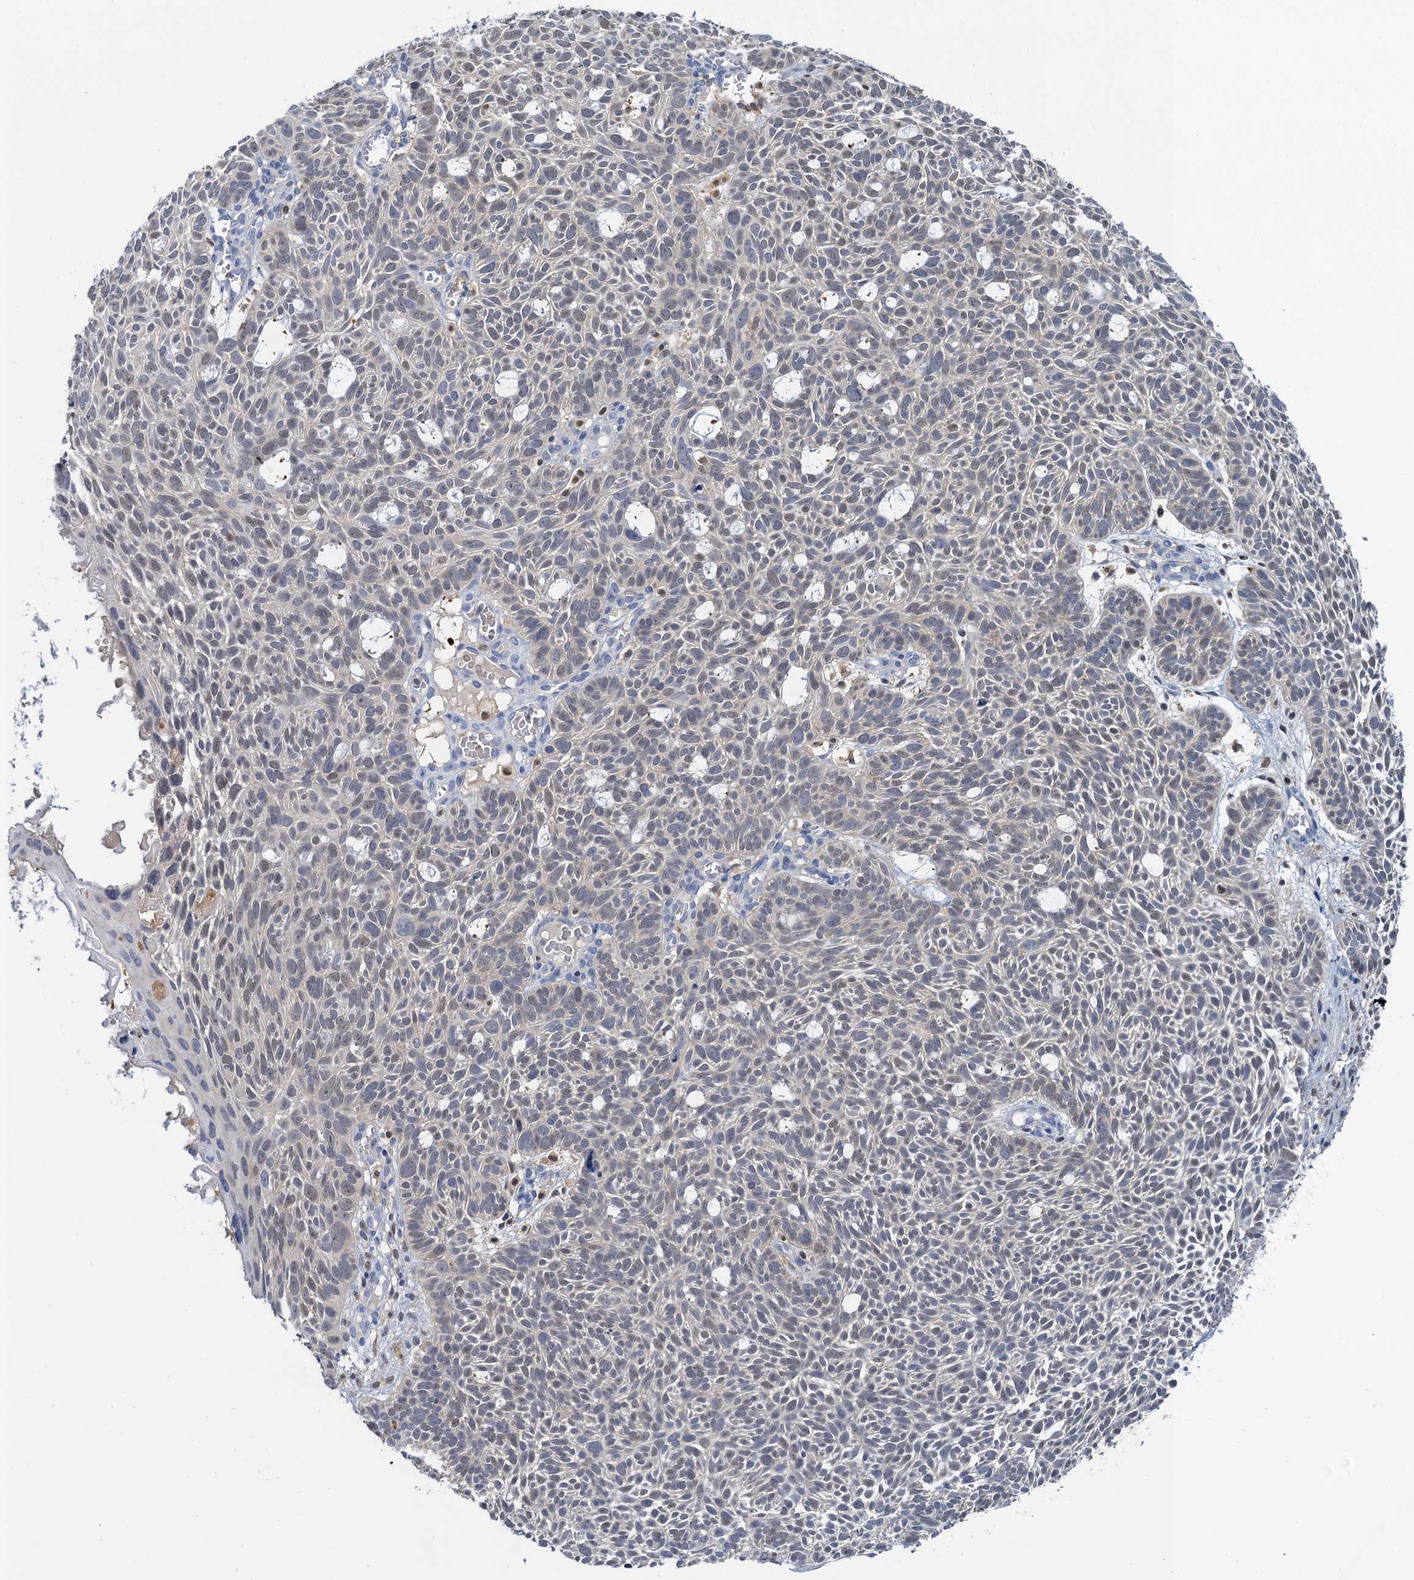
{"staining": {"intensity": "weak", "quantity": "<25%", "location": "nuclear"}, "tissue": "skin cancer", "cell_type": "Tumor cells", "image_type": "cancer", "snomed": [{"axis": "morphology", "description": "Basal cell carcinoma"}, {"axis": "topography", "description": "Skin"}], "caption": "This is an immunohistochemistry histopathology image of skin basal cell carcinoma. There is no staining in tumor cells.", "gene": "FAH", "patient": {"sex": "male", "age": 69}}